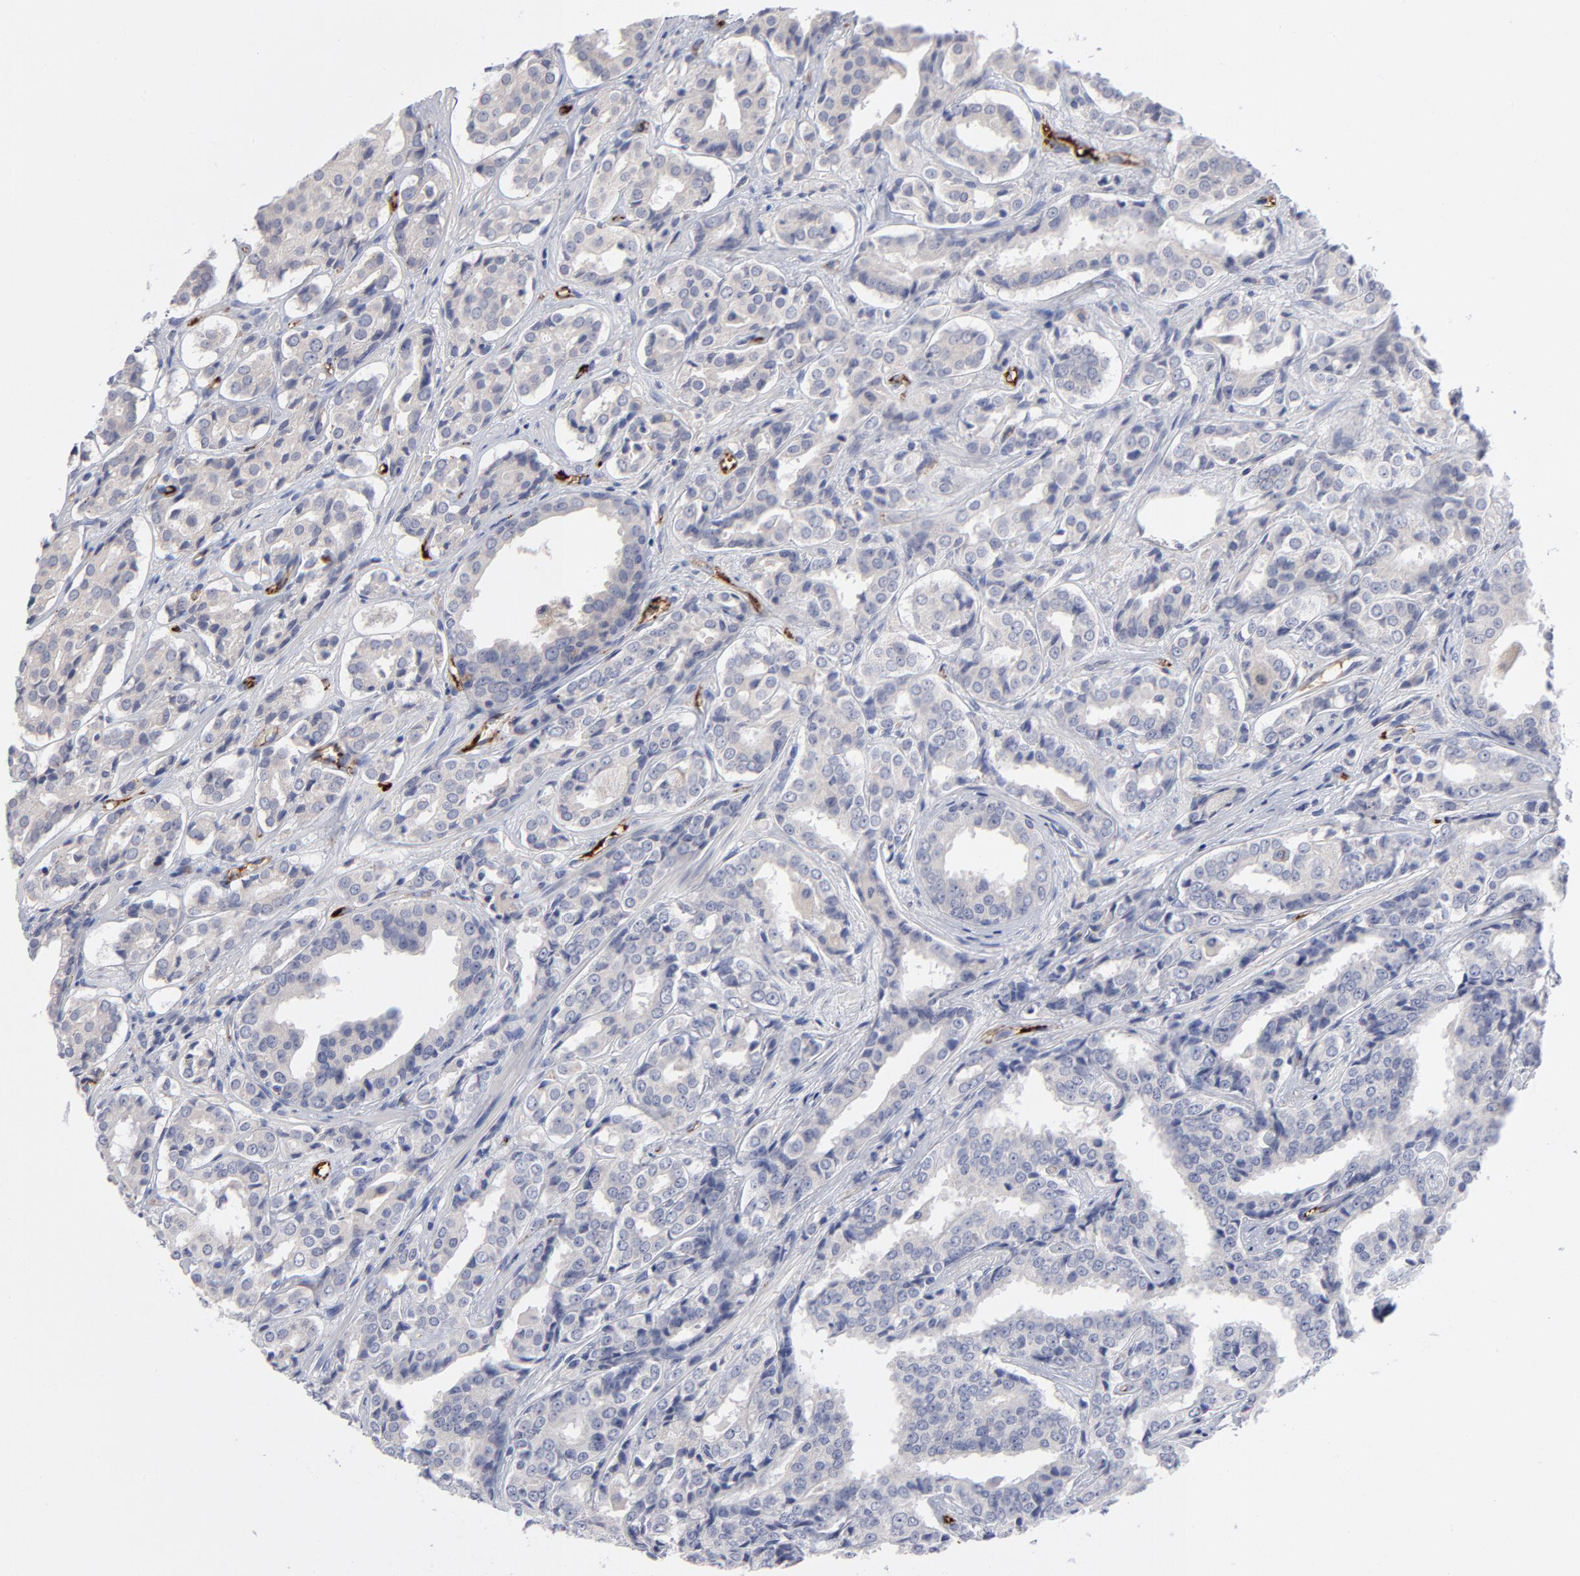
{"staining": {"intensity": "negative", "quantity": "none", "location": "none"}, "tissue": "prostate cancer", "cell_type": "Tumor cells", "image_type": "cancer", "snomed": [{"axis": "morphology", "description": "Adenocarcinoma, Medium grade"}, {"axis": "topography", "description": "Prostate"}], "caption": "Prostate cancer was stained to show a protein in brown. There is no significant expression in tumor cells.", "gene": "CCR3", "patient": {"sex": "male", "age": 60}}